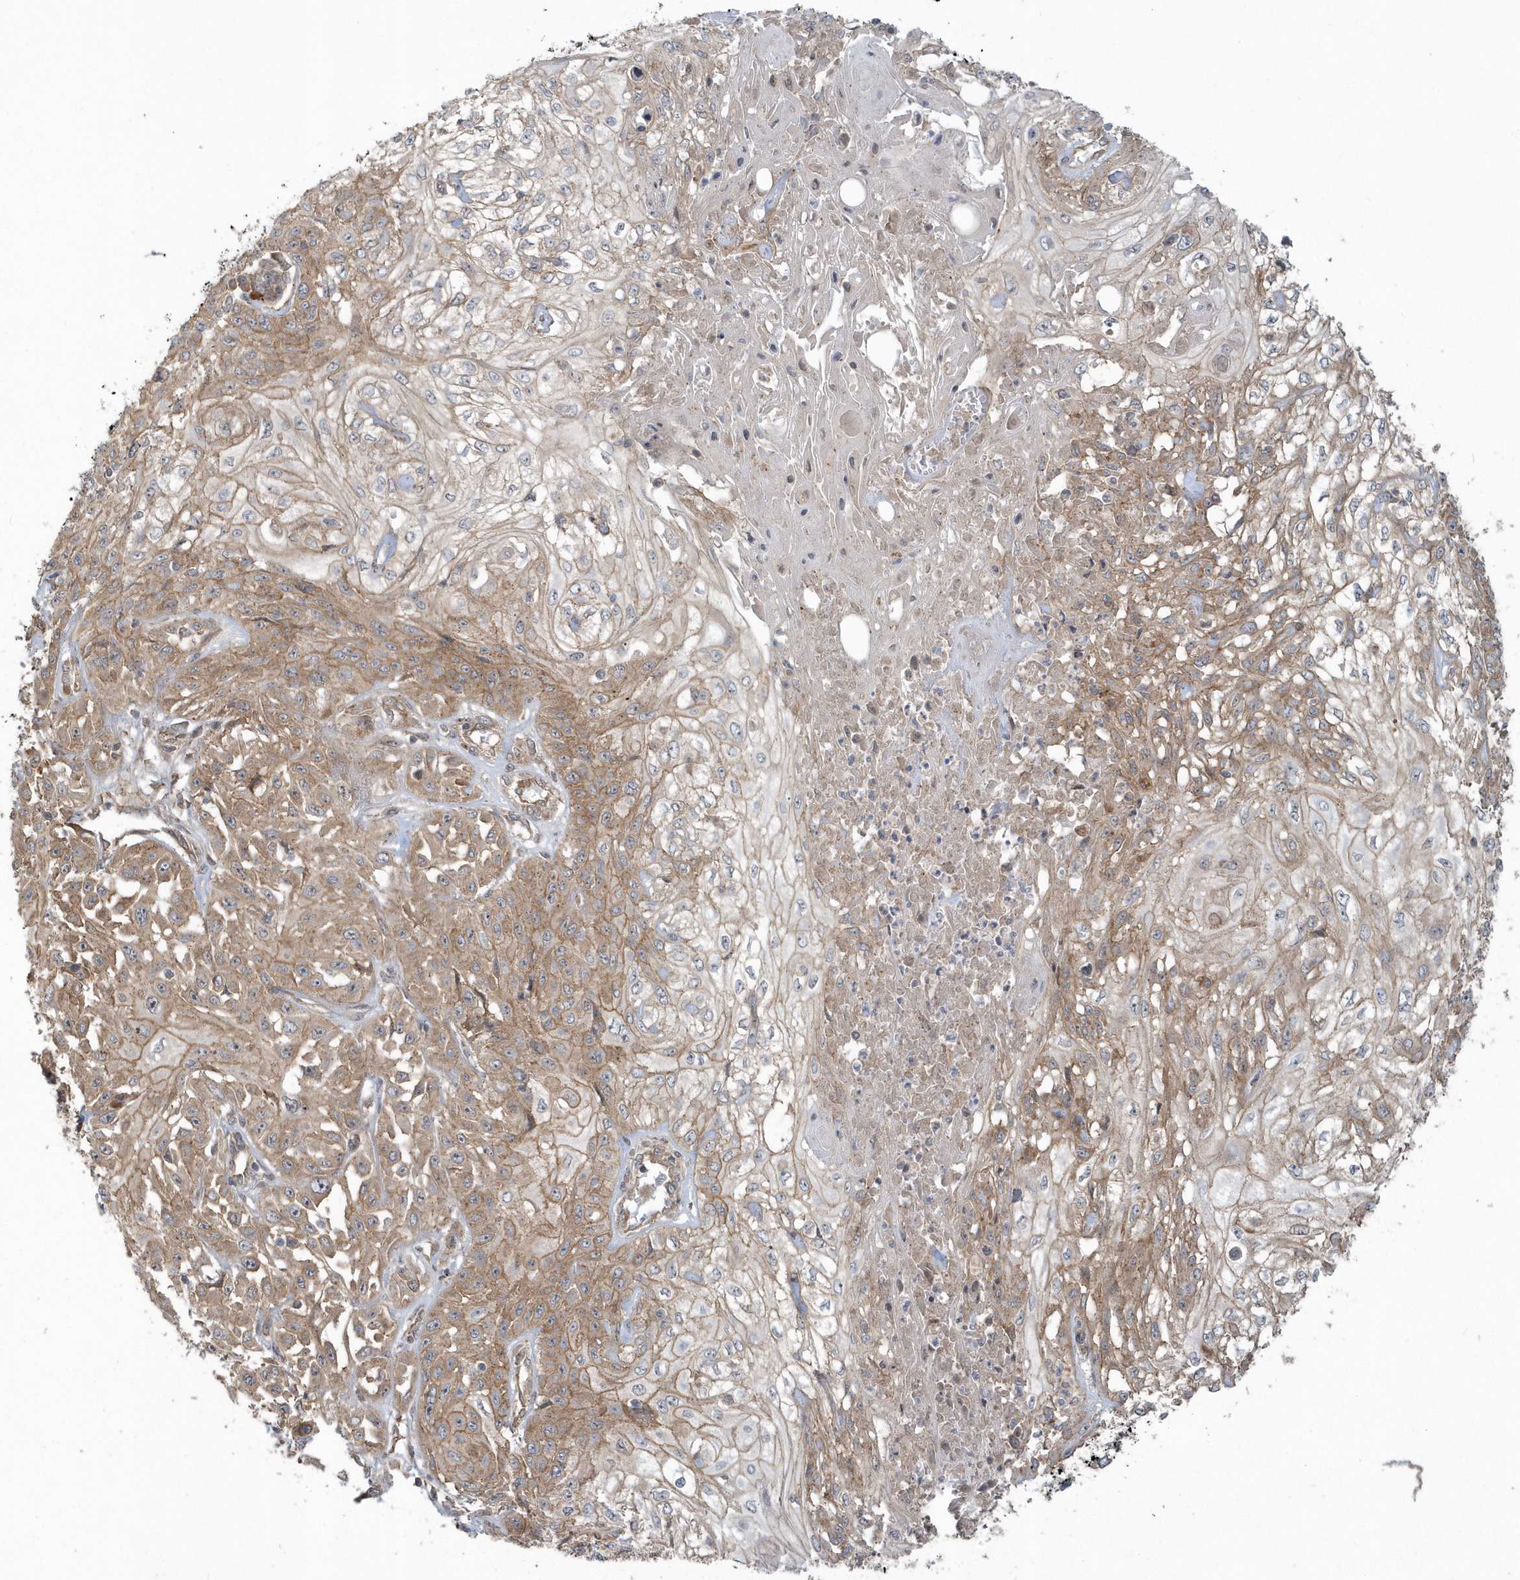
{"staining": {"intensity": "moderate", "quantity": ">75%", "location": "cytoplasmic/membranous"}, "tissue": "skin cancer", "cell_type": "Tumor cells", "image_type": "cancer", "snomed": [{"axis": "morphology", "description": "Squamous cell carcinoma, NOS"}, {"axis": "morphology", "description": "Squamous cell carcinoma, metastatic, NOS"}, {"axis": "topography", "description": "Skin"}, {"axis": "topography", "description": "Lymph node"}], "caption": "A brown stain highlights moderate cytoplasmic/membranous staining of a protein in skin metastatic squamous cell carcinoma tumor cells. (Brightfield microscopy of DAB IHC at high magnification).", "gene": "STIM2", "patient": {"sex": "male", "age": 75}}